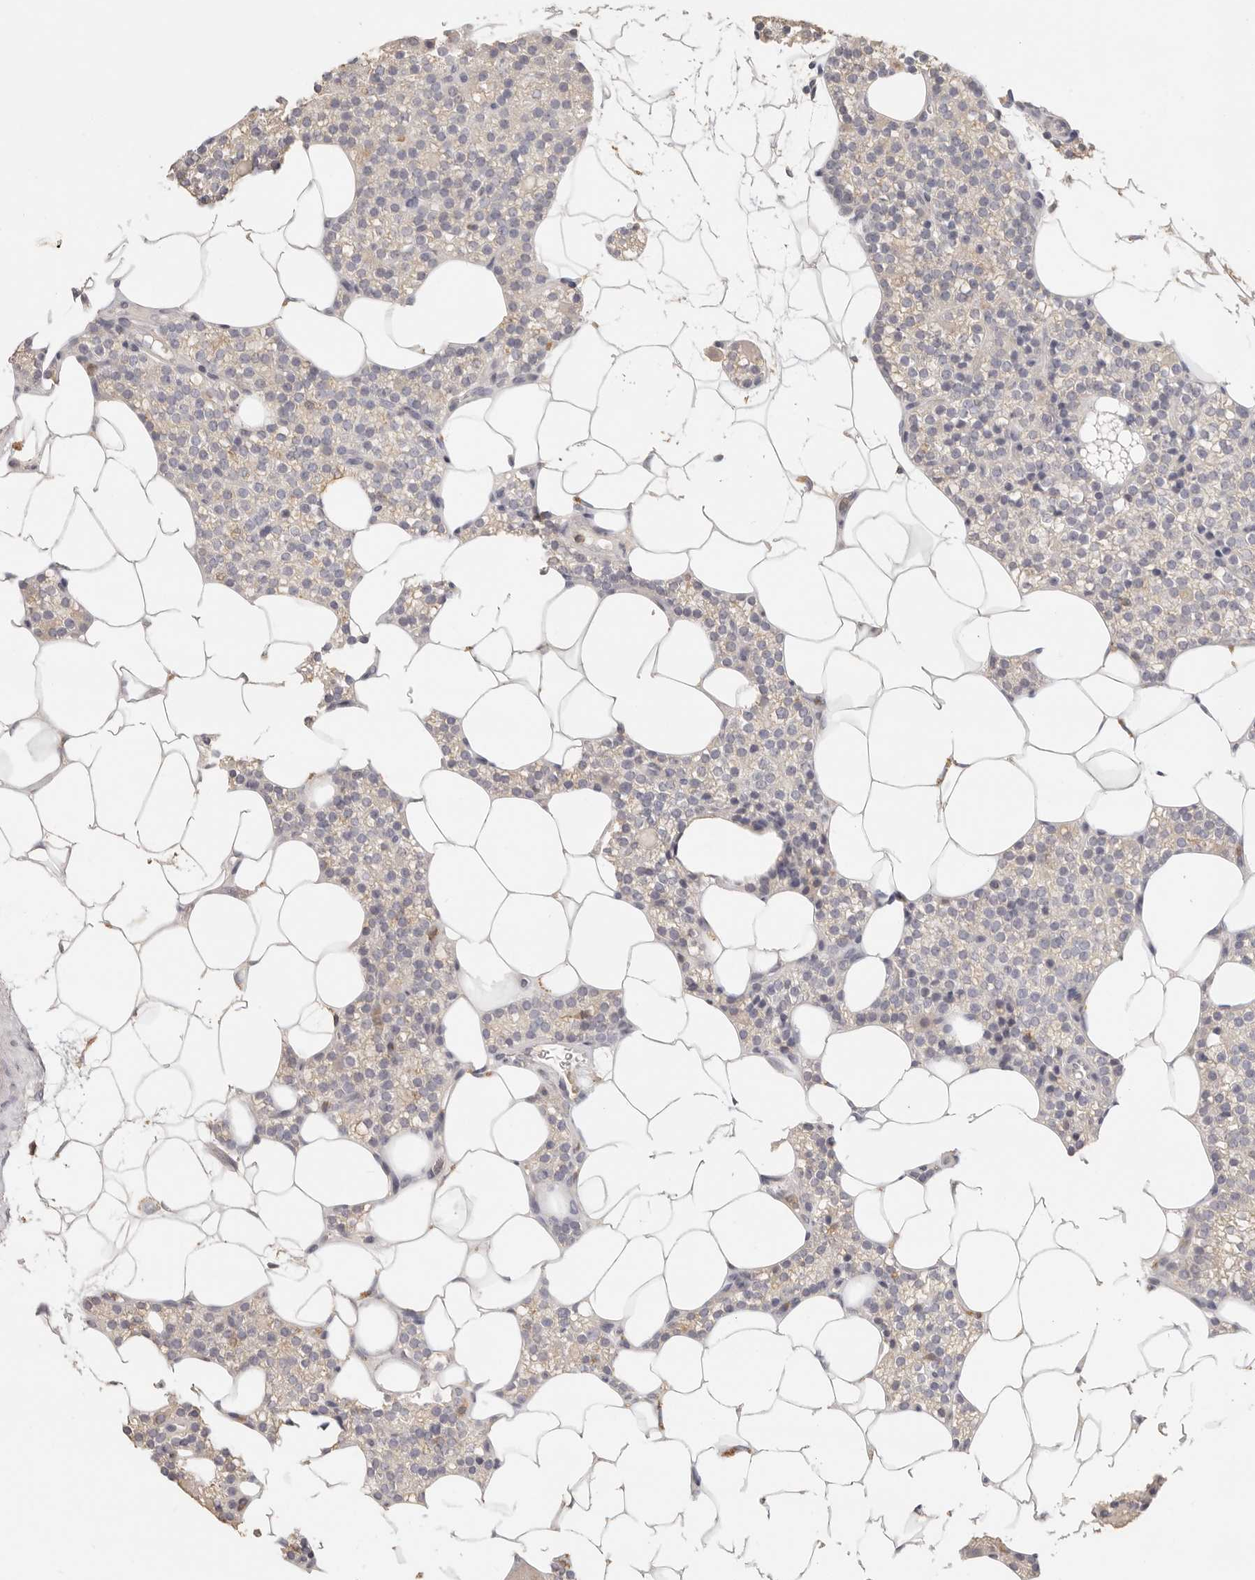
{"staining": {"intensity": "negative", "quantity": "none", "location": "none"}, "tissue": "parathyroid gland", "cell_type": "Glandular cells", "image_type": "normal", "snomed": [{"axis": "morphology", "description": "Normal tissue, NOS"}, {"axis": "topography", "description": "Parathyroid gland"}], "caption": "The histopathology image reveals no staining of glandular cells in normal parathyroid gland.", "gene": "CSK", "patient": {"sex": "female", "age": 56}}